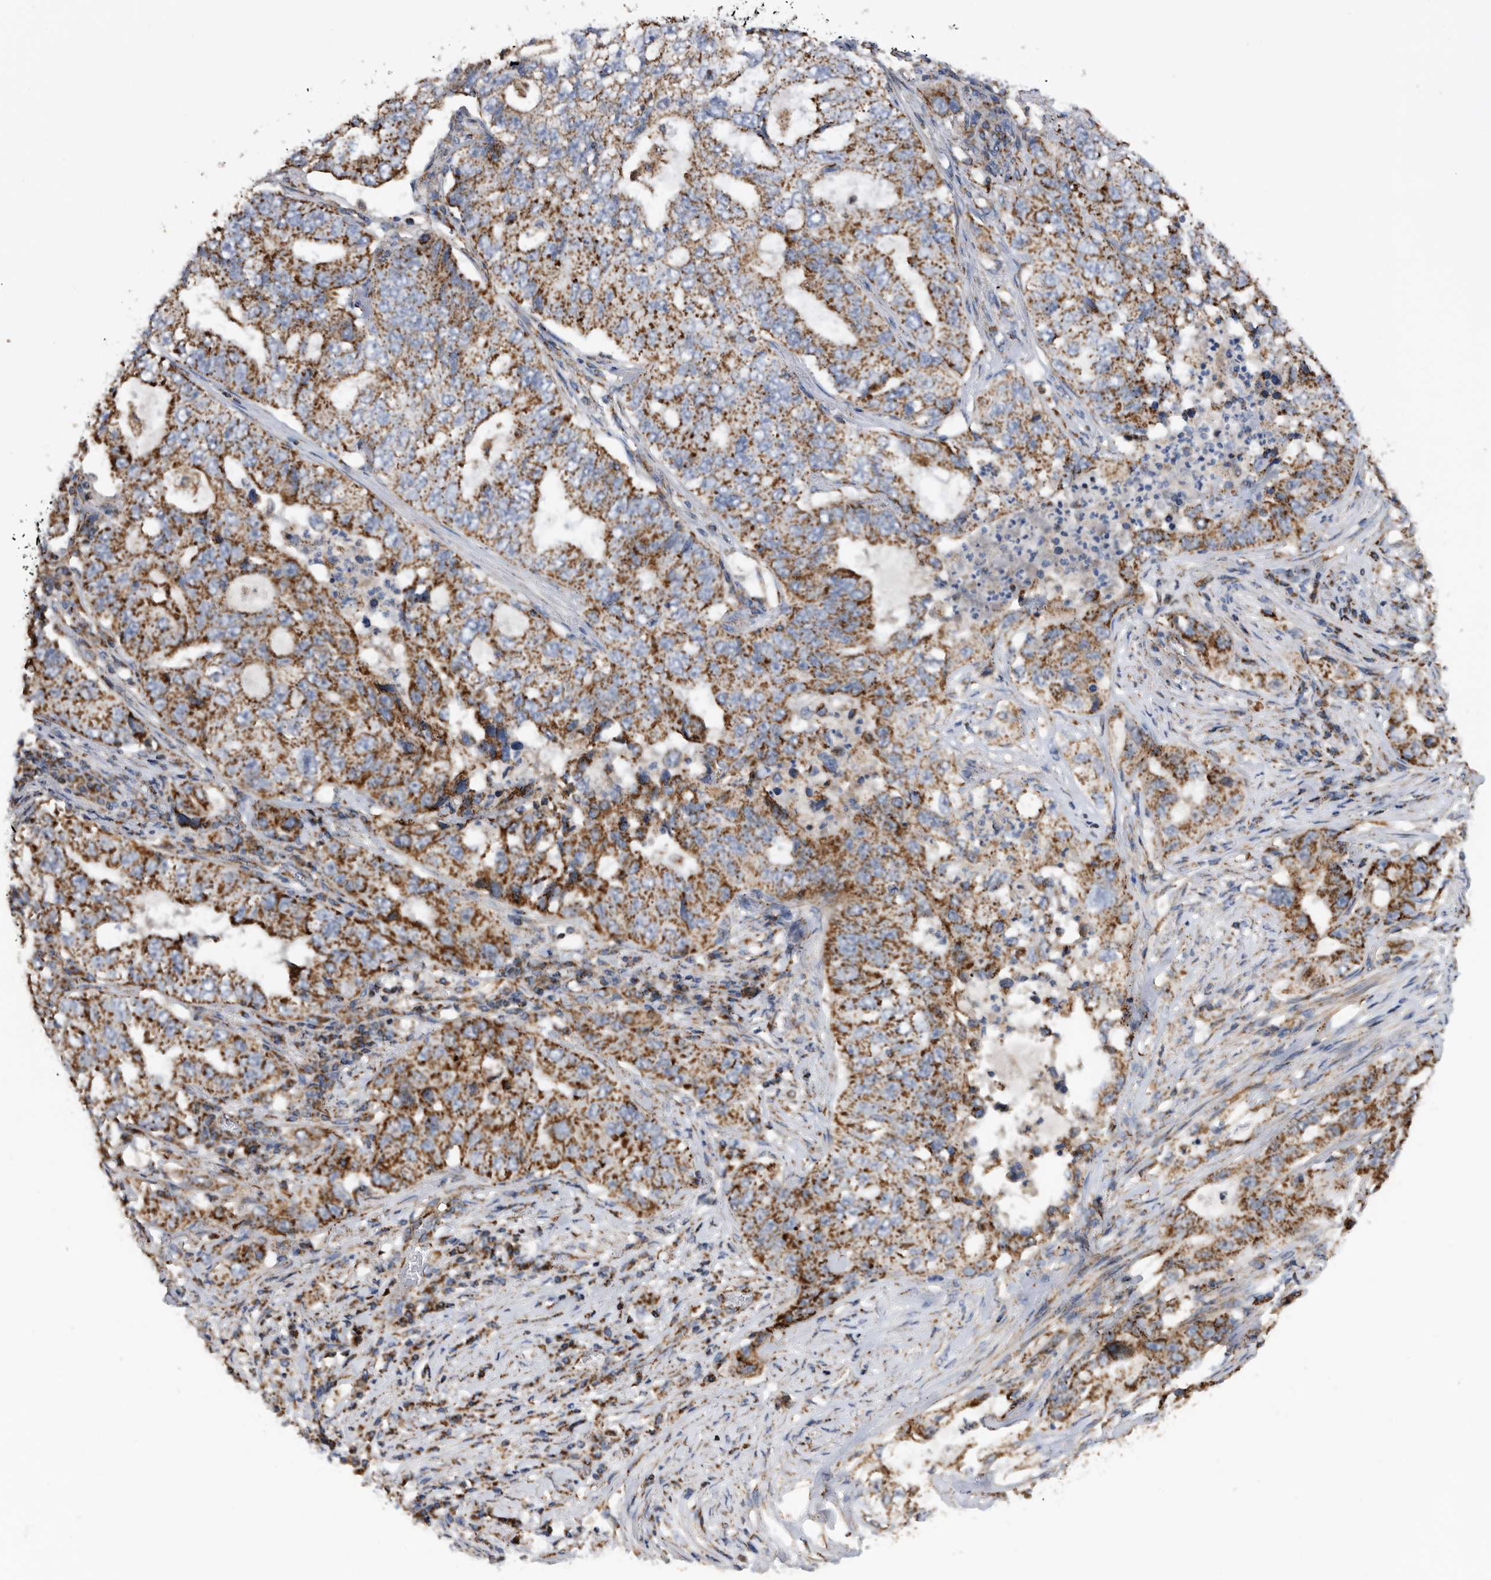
{"staining": {"intensity": "strong", "quantity": ">75%", "location": "cytoplasmic/membranous"}, "tissue": "lung cancer", "cell_type": "Tumor cells", "image_type": "cancer", "snomed": [{"axis": "morphology", "description": "Adenocarcinoma, NOS"}, {"axis": "topography", "description": "Lung"}], "caption": "Lung cancer stained with a protein marker displays strong staining in tumor cells.", "gene": "WFDC1", "patient": {"sex": "female", "age": 51}}